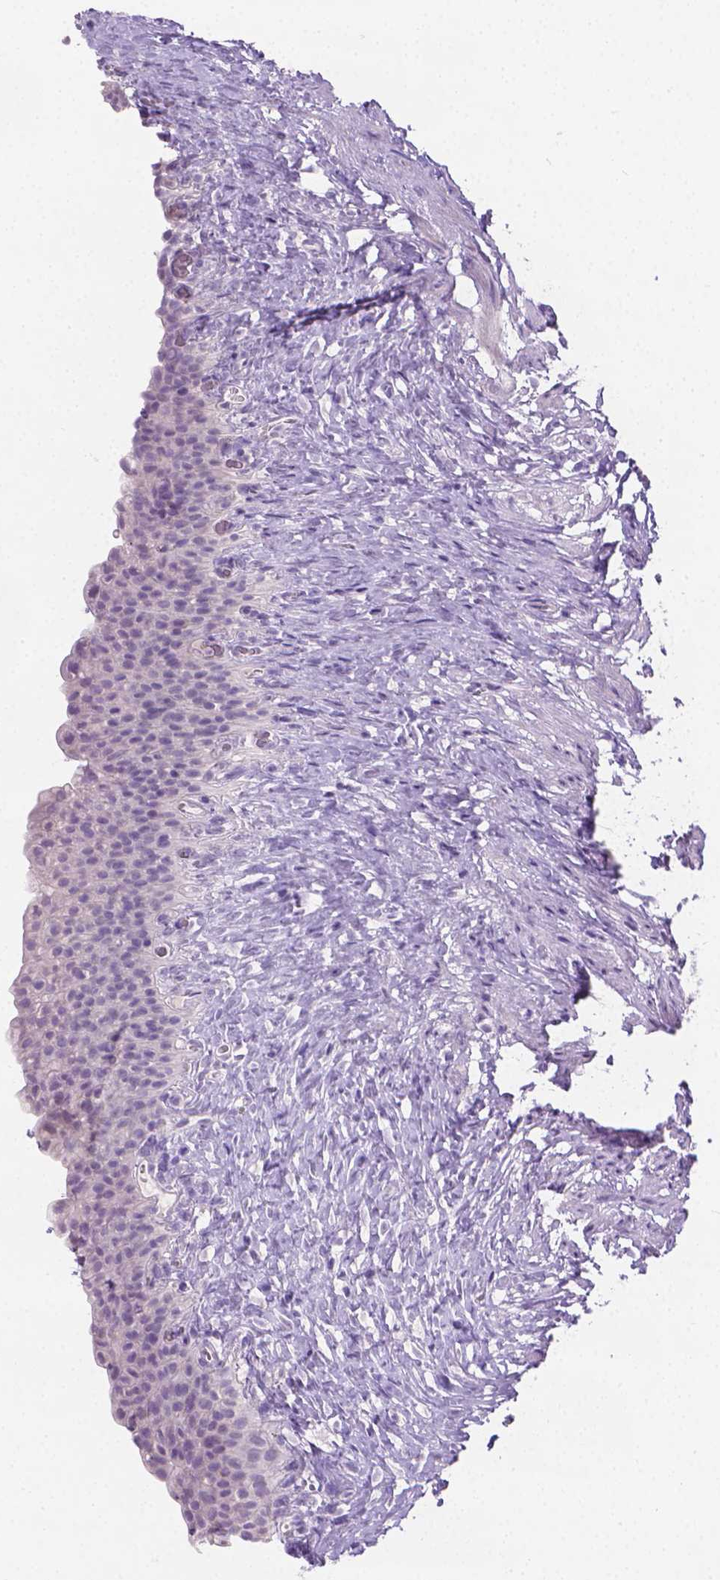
{"staining": {"intensity": "negative", "quantity": "none", "location": "none"}, "tissue": "urinary bladder", "cell_type": "Urothelial cells", "image_type": "normal", "snomed": [{"axis": "morphology", "description": "Normal tissue, NOS"}, {"axis": "topography", "description": "Urinary bladder"}, {"axis": "topography", "description": "Prostate"}], "caption": "An image of urinary bladder stained for a protein shows no brown staining in urothelial cells.", "gene": "TNNI2", "patient": {"sex": "male", "age": 76}}